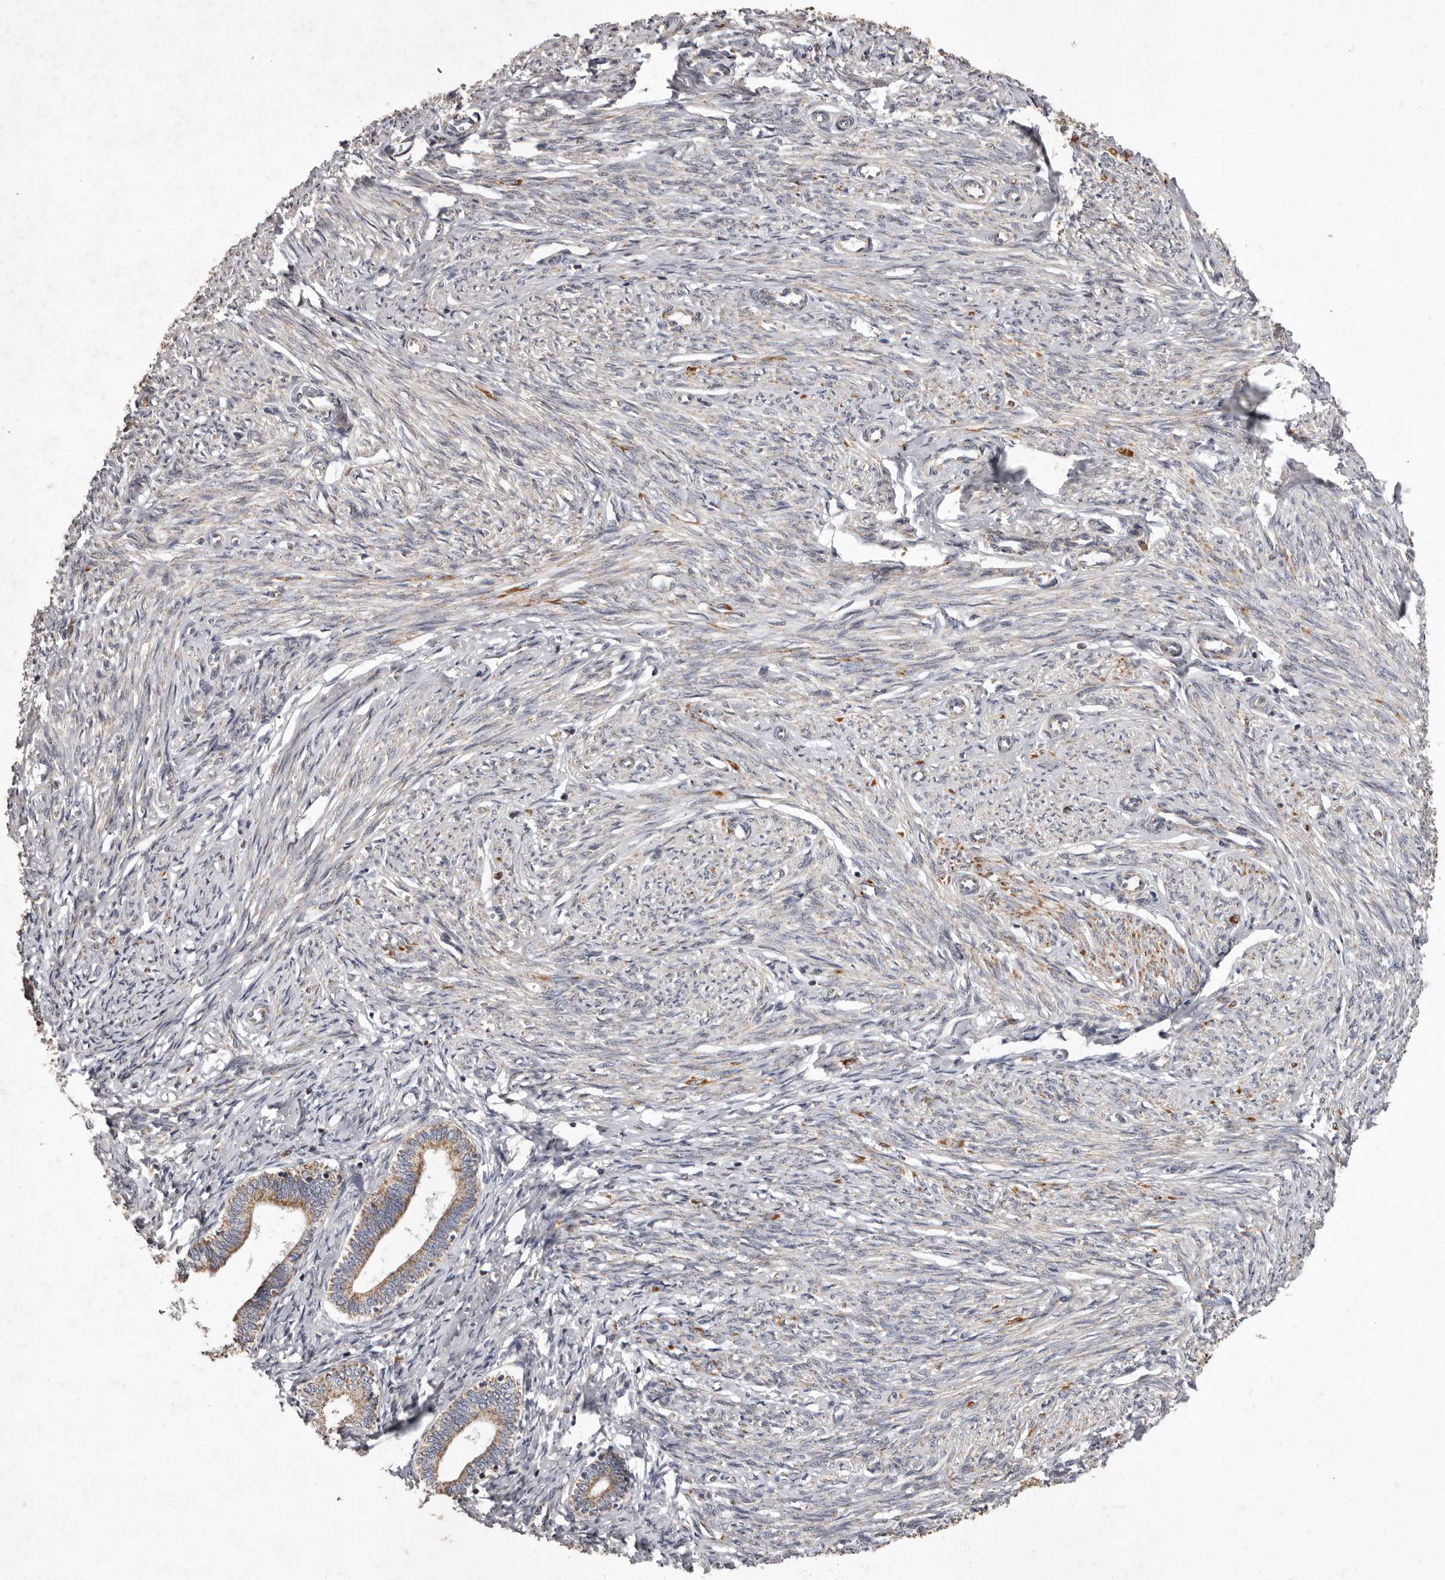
{"staining": {"intensity": "negative", "quantity": "none", "location": "none"}, "tissue": "endometrium", "cell_type": "Cells in endometrial stroma", "image_type": "normal", "snomed": [{"axis": "morphology", "description": "Normal tissue, NOS"}, {"axis": "topography", "description": "Endometrium"}], "caption": "Cells in endometrial stroma are negative for brown protein staining in benign endometrium. Brightfield microscopy of immunohistochemistry stained with DAB (3,3'-diaminobenzidine) (brown) and hematoxylin (blue), captured at high magnification.", "gene": "CXCL14", "patient": {"sex": "female", "age": 72}}